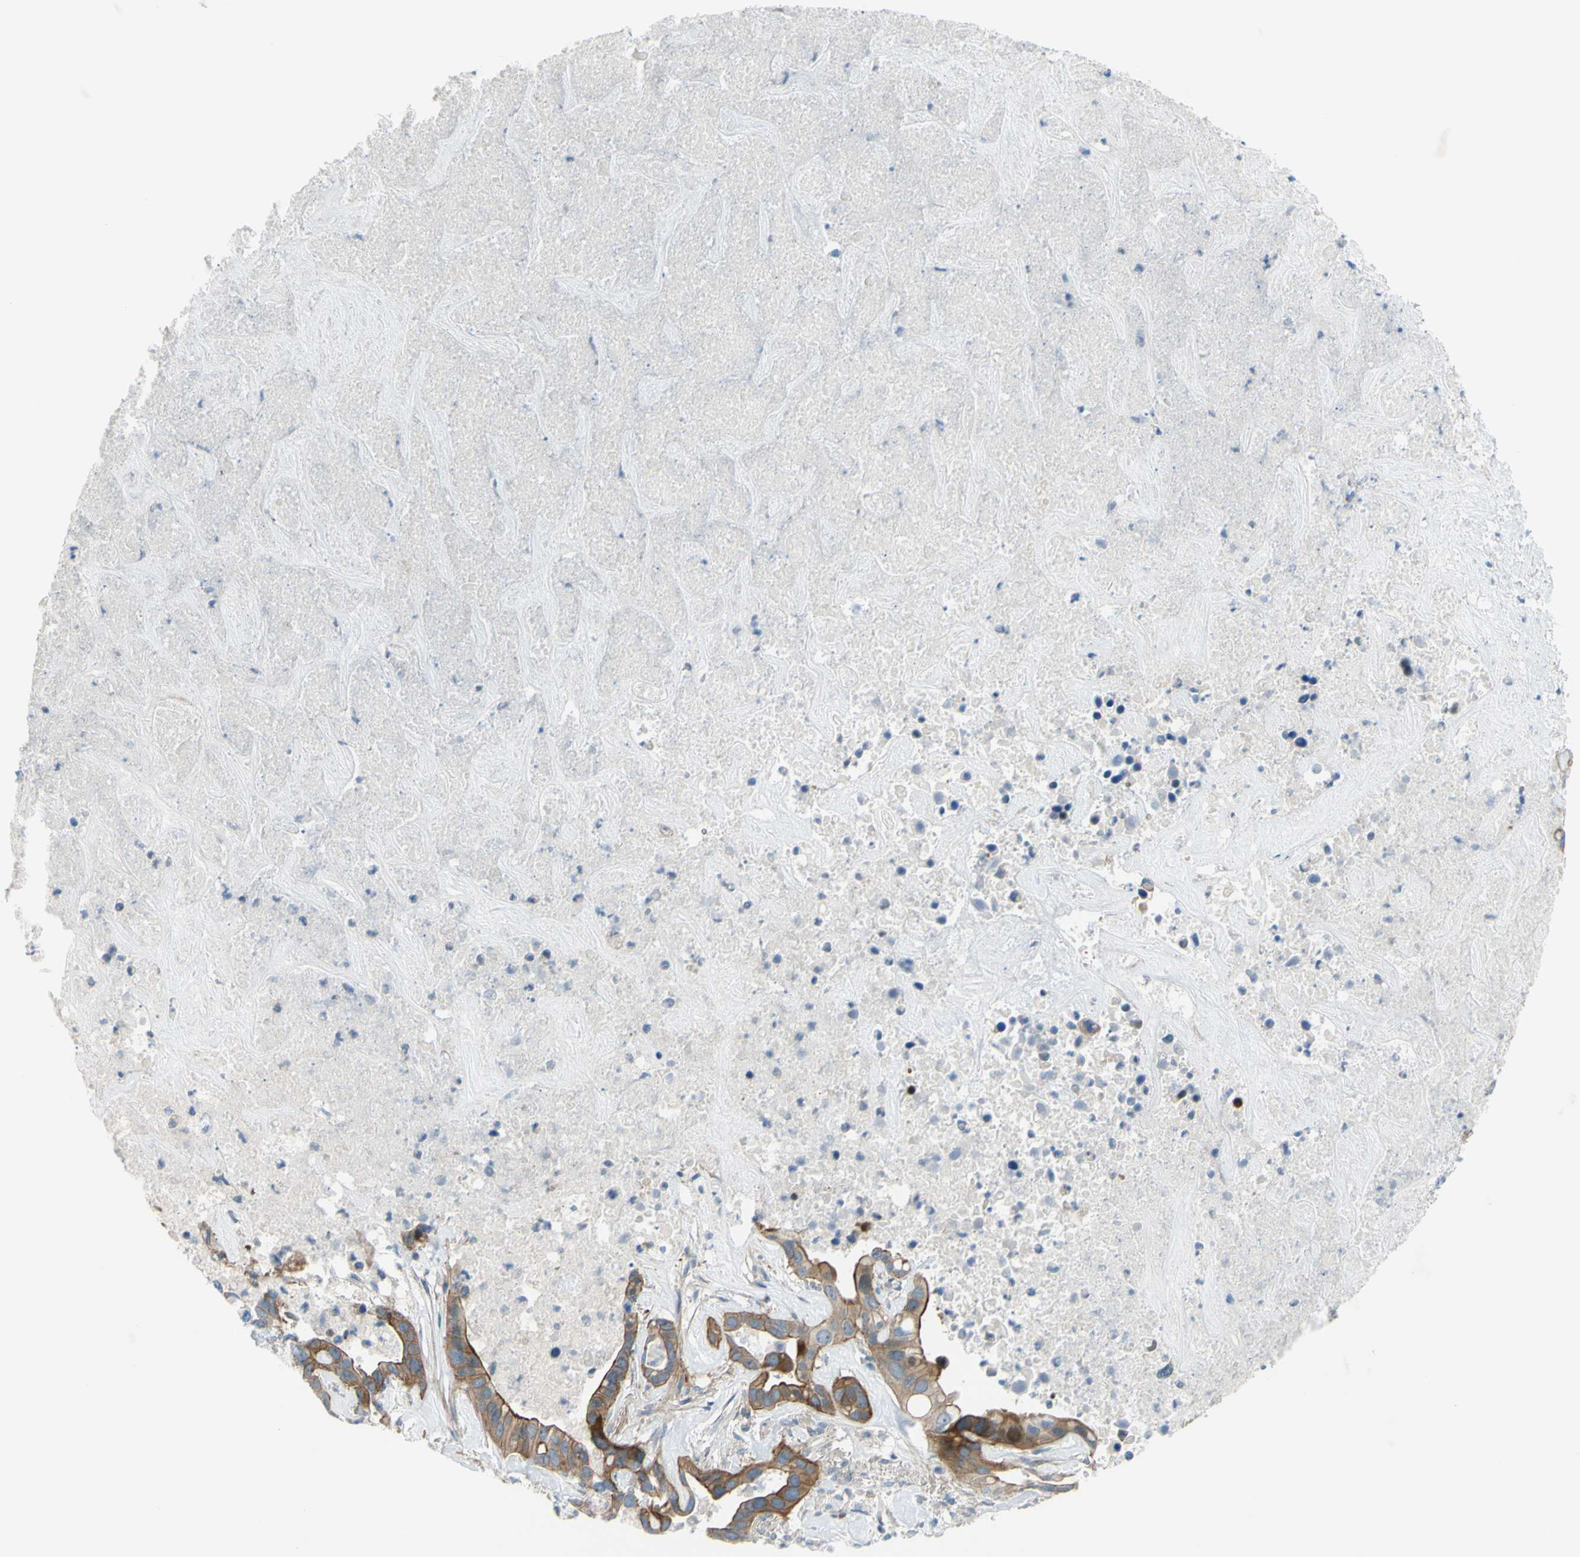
{"staining": {"intensity": "moderate", "quantity": ">75%", "location": "cytoplasmic/membranous"}, "tissue": "liver cancer", "cell_type": "Tumor cells", "image_type": "cancer", "snomed": [{"axis": "morphology", "description": "Cholangiocarcinoma"}, {"axis": "topography", "description": "Liver"}], "caption": "High-power microscopy captured an immunohistochemistry photomicrograph of liver cholangiocarcinoma, revealing moderate cytoplasmic/membranous positivity in approximately >75% of tumor cells.", "gene": "PAK2", "patient": {"sex": "female", "age": 65}}